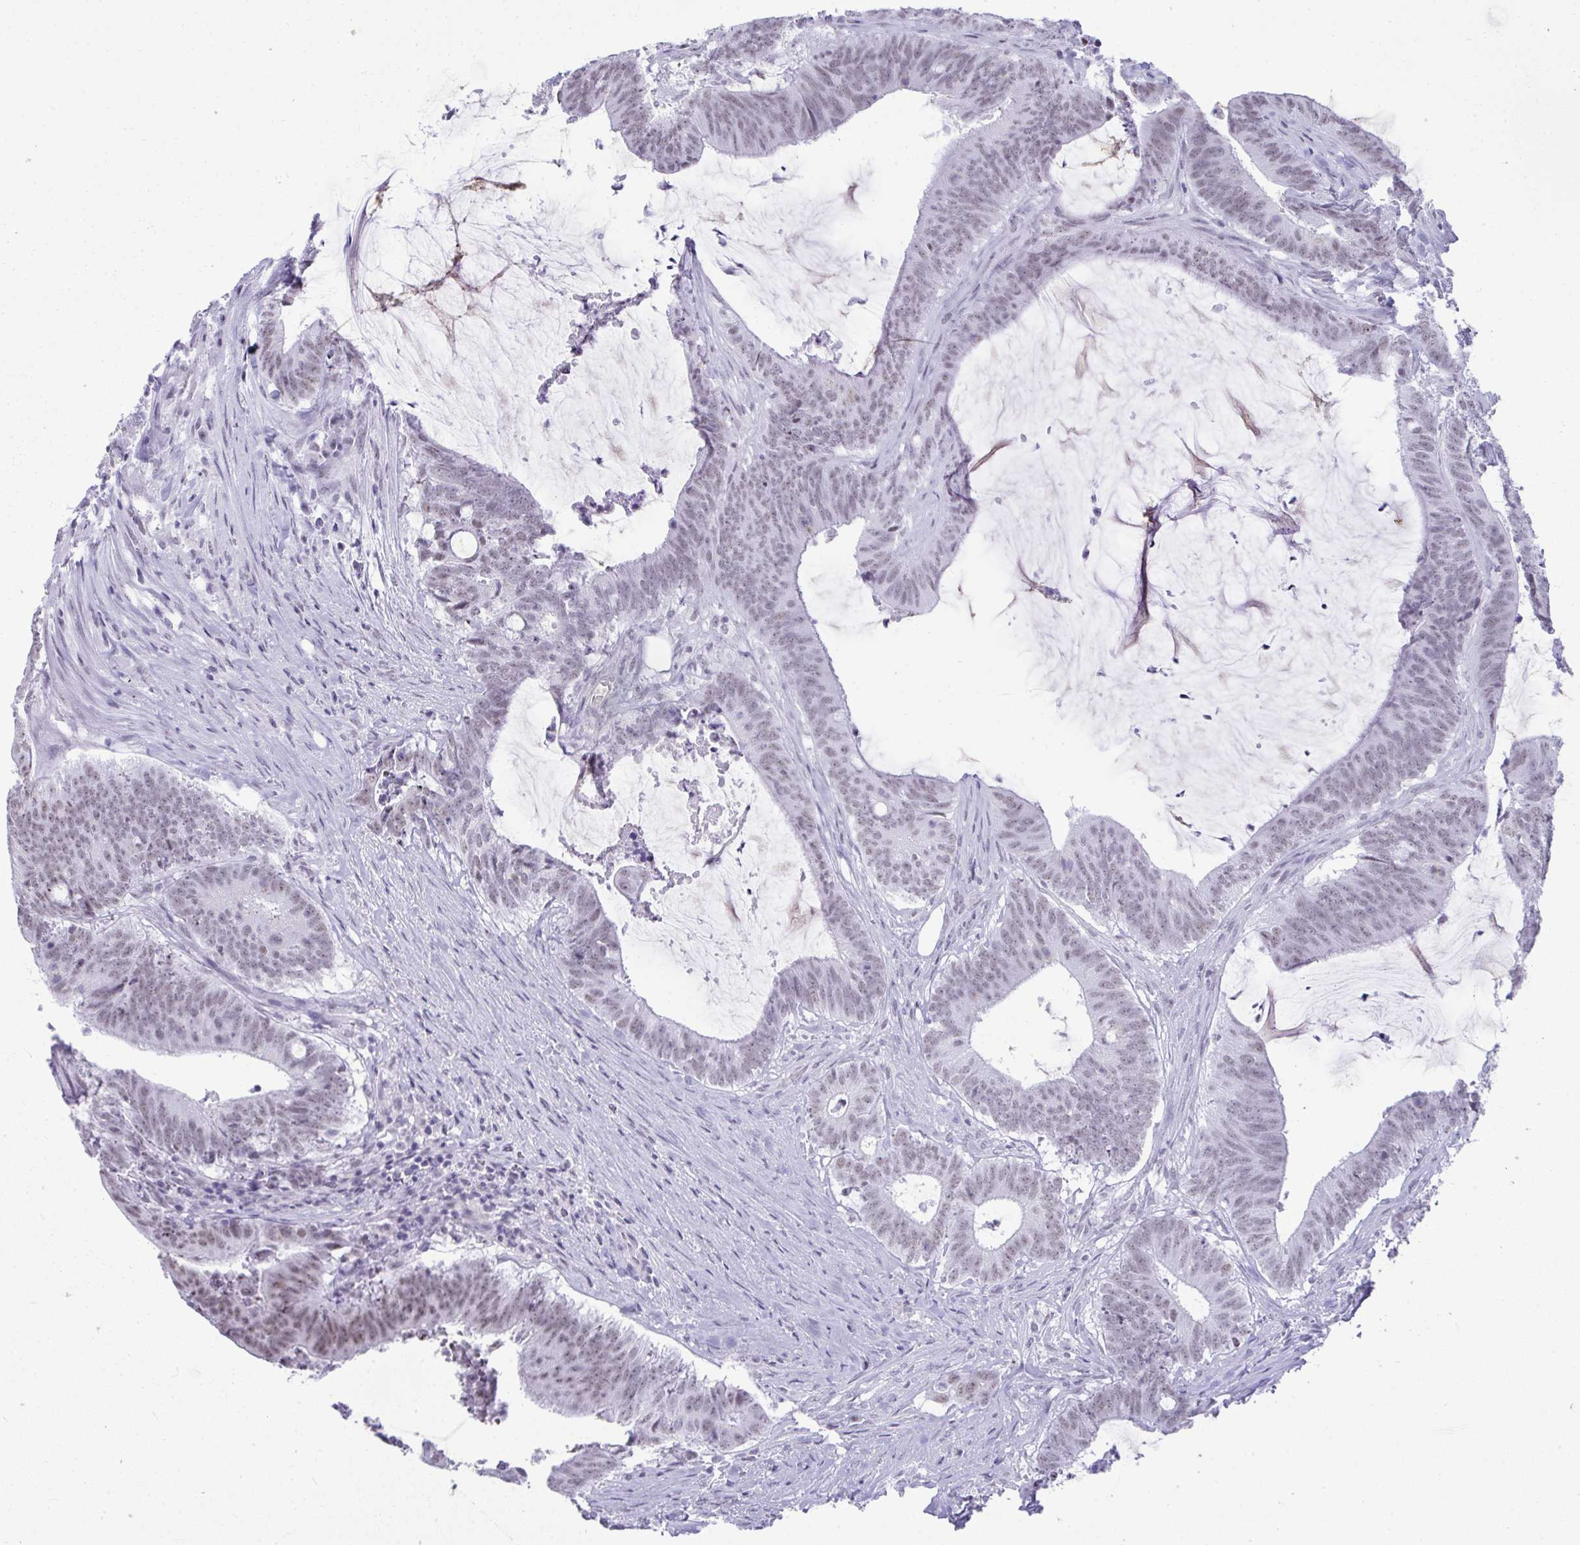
{"staining": {"intensity": "weak", "quantity": ">75%", "location": "nuclear"}, "tissue": "colorectal cancer", "cell_type": "Tumor cells", "image_type": "cancer", "snomed": [{"axis": "morphology", "description": "Adenocarcinoma, NOS"}, {"axis": "topography", "description": "Colon"}], "caption": "A micrograph of adenocarcinoma (colorectal) stained for a protein displays weak nuclear brown staining in tumor cells.", "gene": "PLA2G1B", "patient": {"sex": "female", "age": 43}}